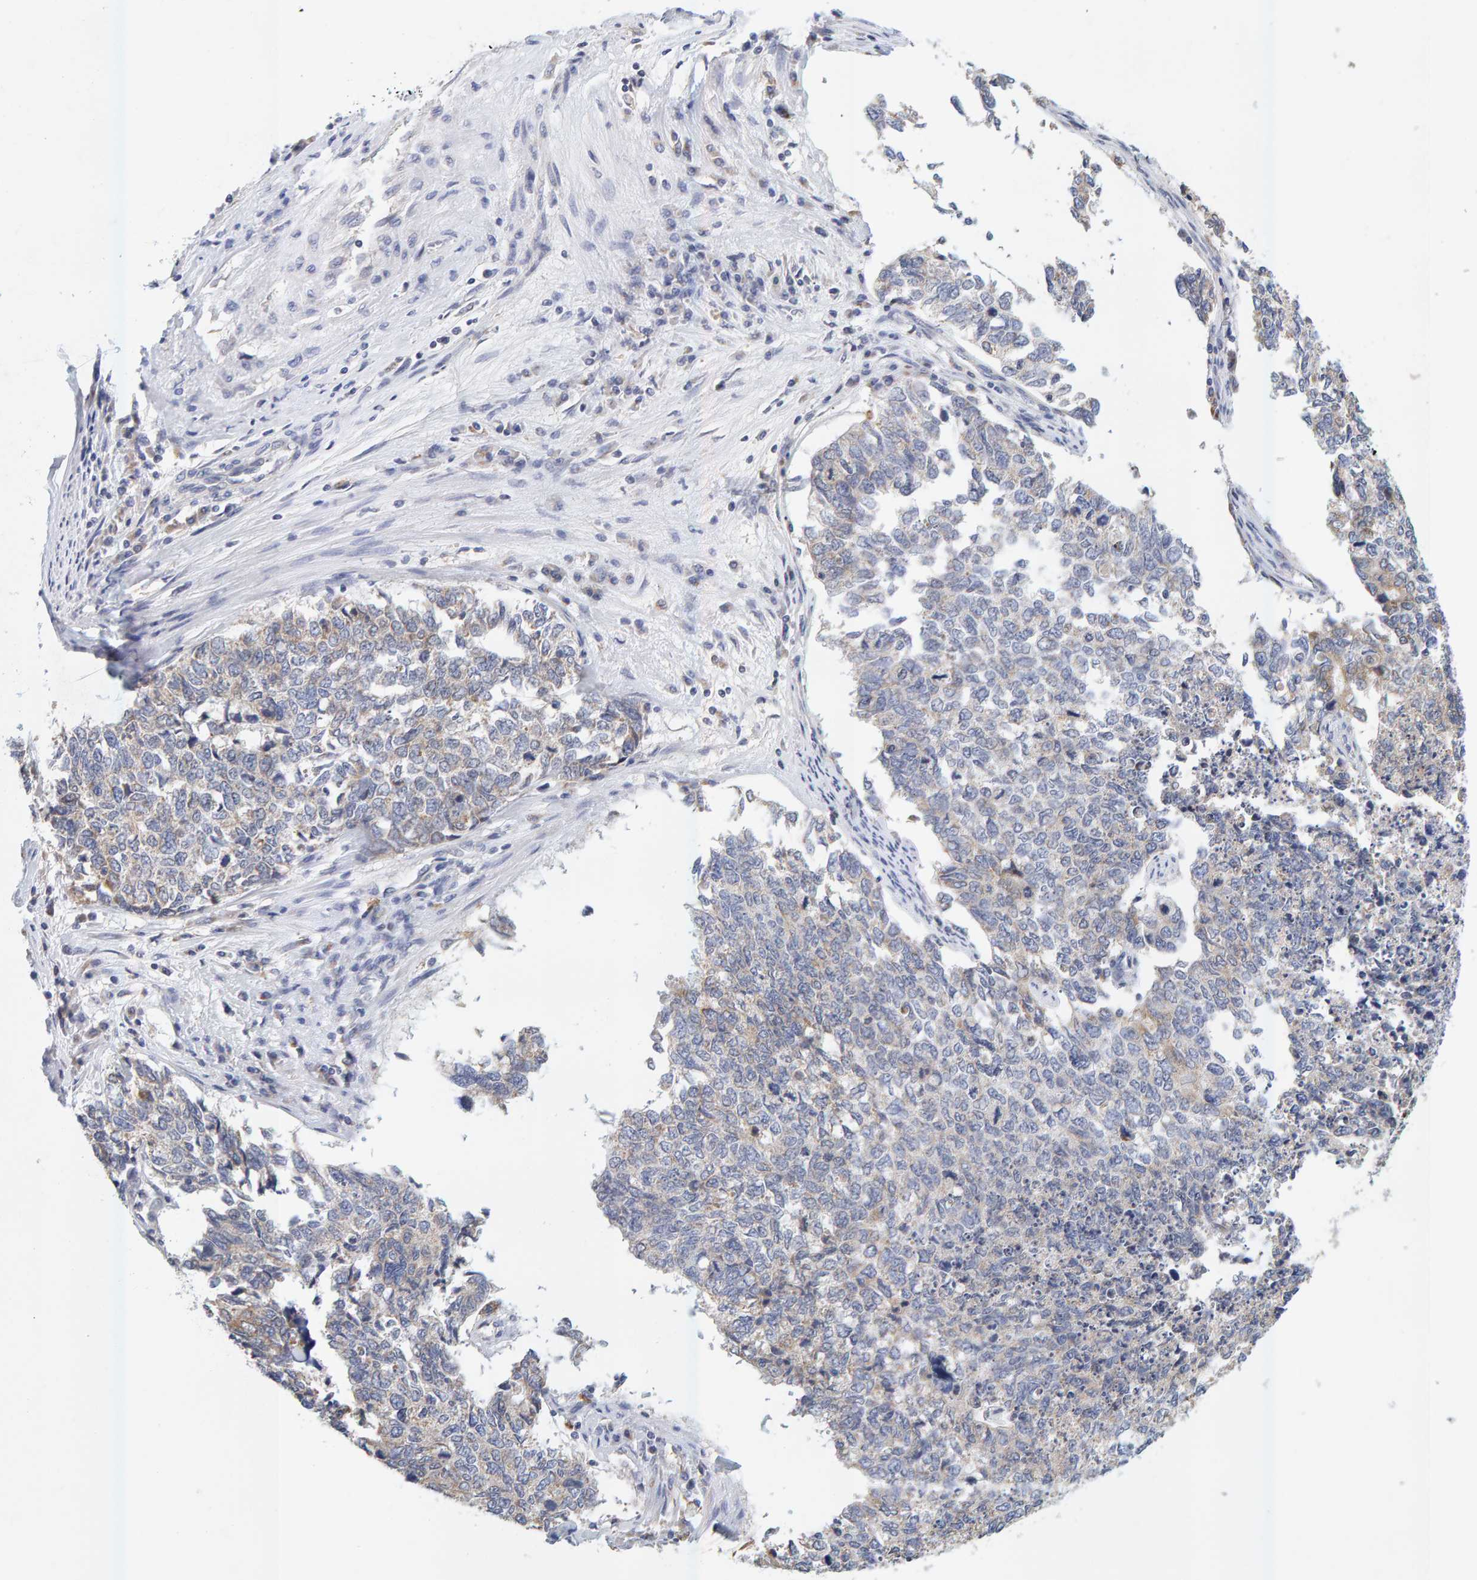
{"staining": {"intensity": "weak", "quantity": "<25%", "location": "cytoplasmic/membranous"}, "tissue": "cervical cancer", "cell_type": "Tumor cells", "image_type": "cancer", "snomed": [{"axis": "morphology", "description": "Squamous cell carcinoma, NOS"}, {"axis": "topography", "description": "Cervix"}], "caption": "There is no significant expression in tumor cells of cervical squamous cell carcinoma.", "gene": "SGPL1", "patient": {"sex": "female", "age": 63}}